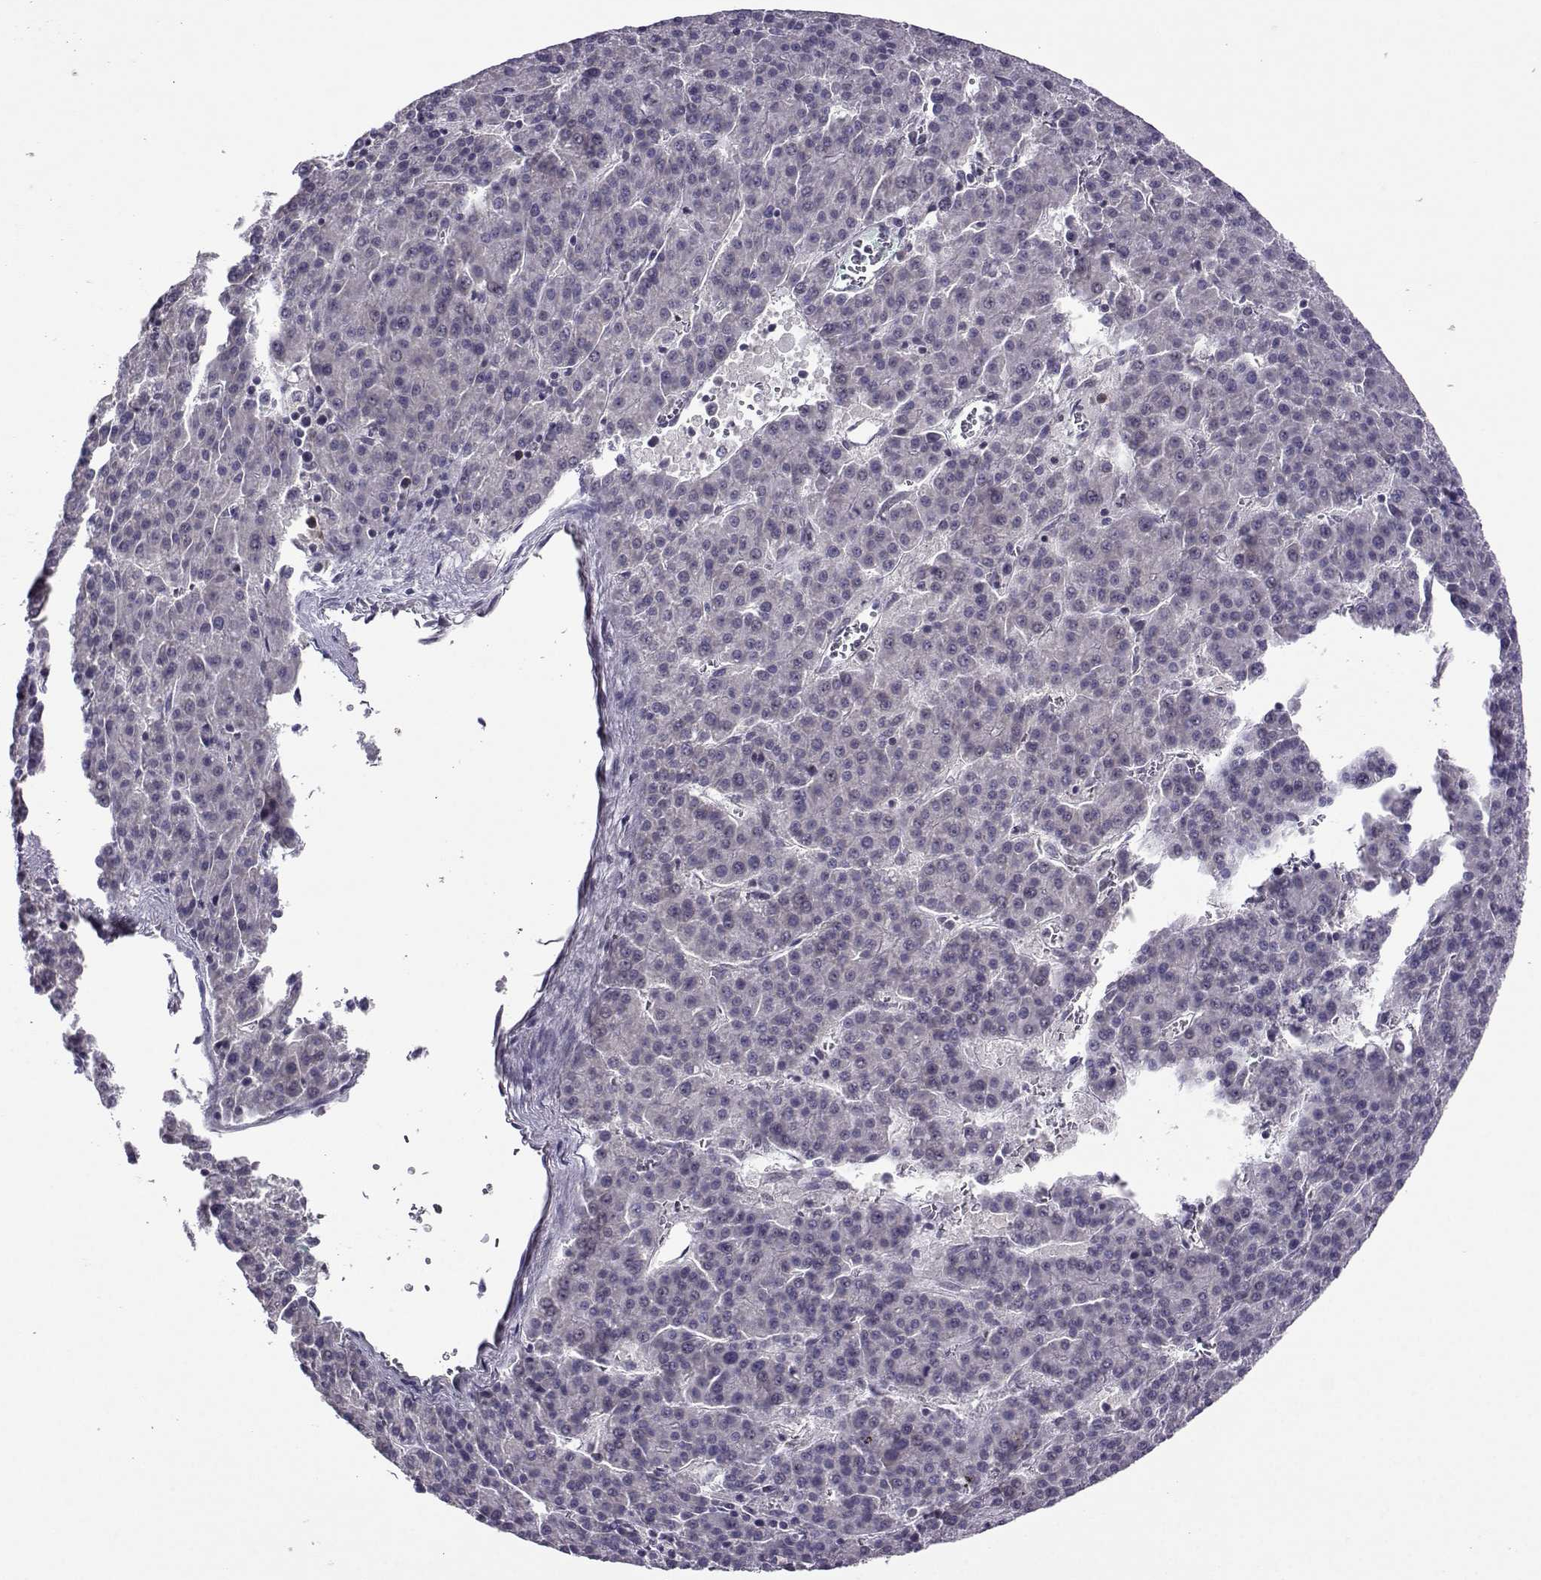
{"staining": {"intensity": "negative", "quantity": "none", "location": "none"}, "tissue": "liver cancer", "cell_type": "Tumor cells", "image_type": "cancer", "snomed": [{"axis": "morphology", "description": "Carcinoma, Hepatocellular, NOS"}, {"axis": "topography", "description": "Liver"}], "caption": "Immunohistochemistry histopathology image of human liver cancer (hepatocellular carcinoma) stained for a protein (brown), which exhibits no positivity in tumor cells.", "gene": "DDX20", "patient": {"sex": "female", "age": 58}}